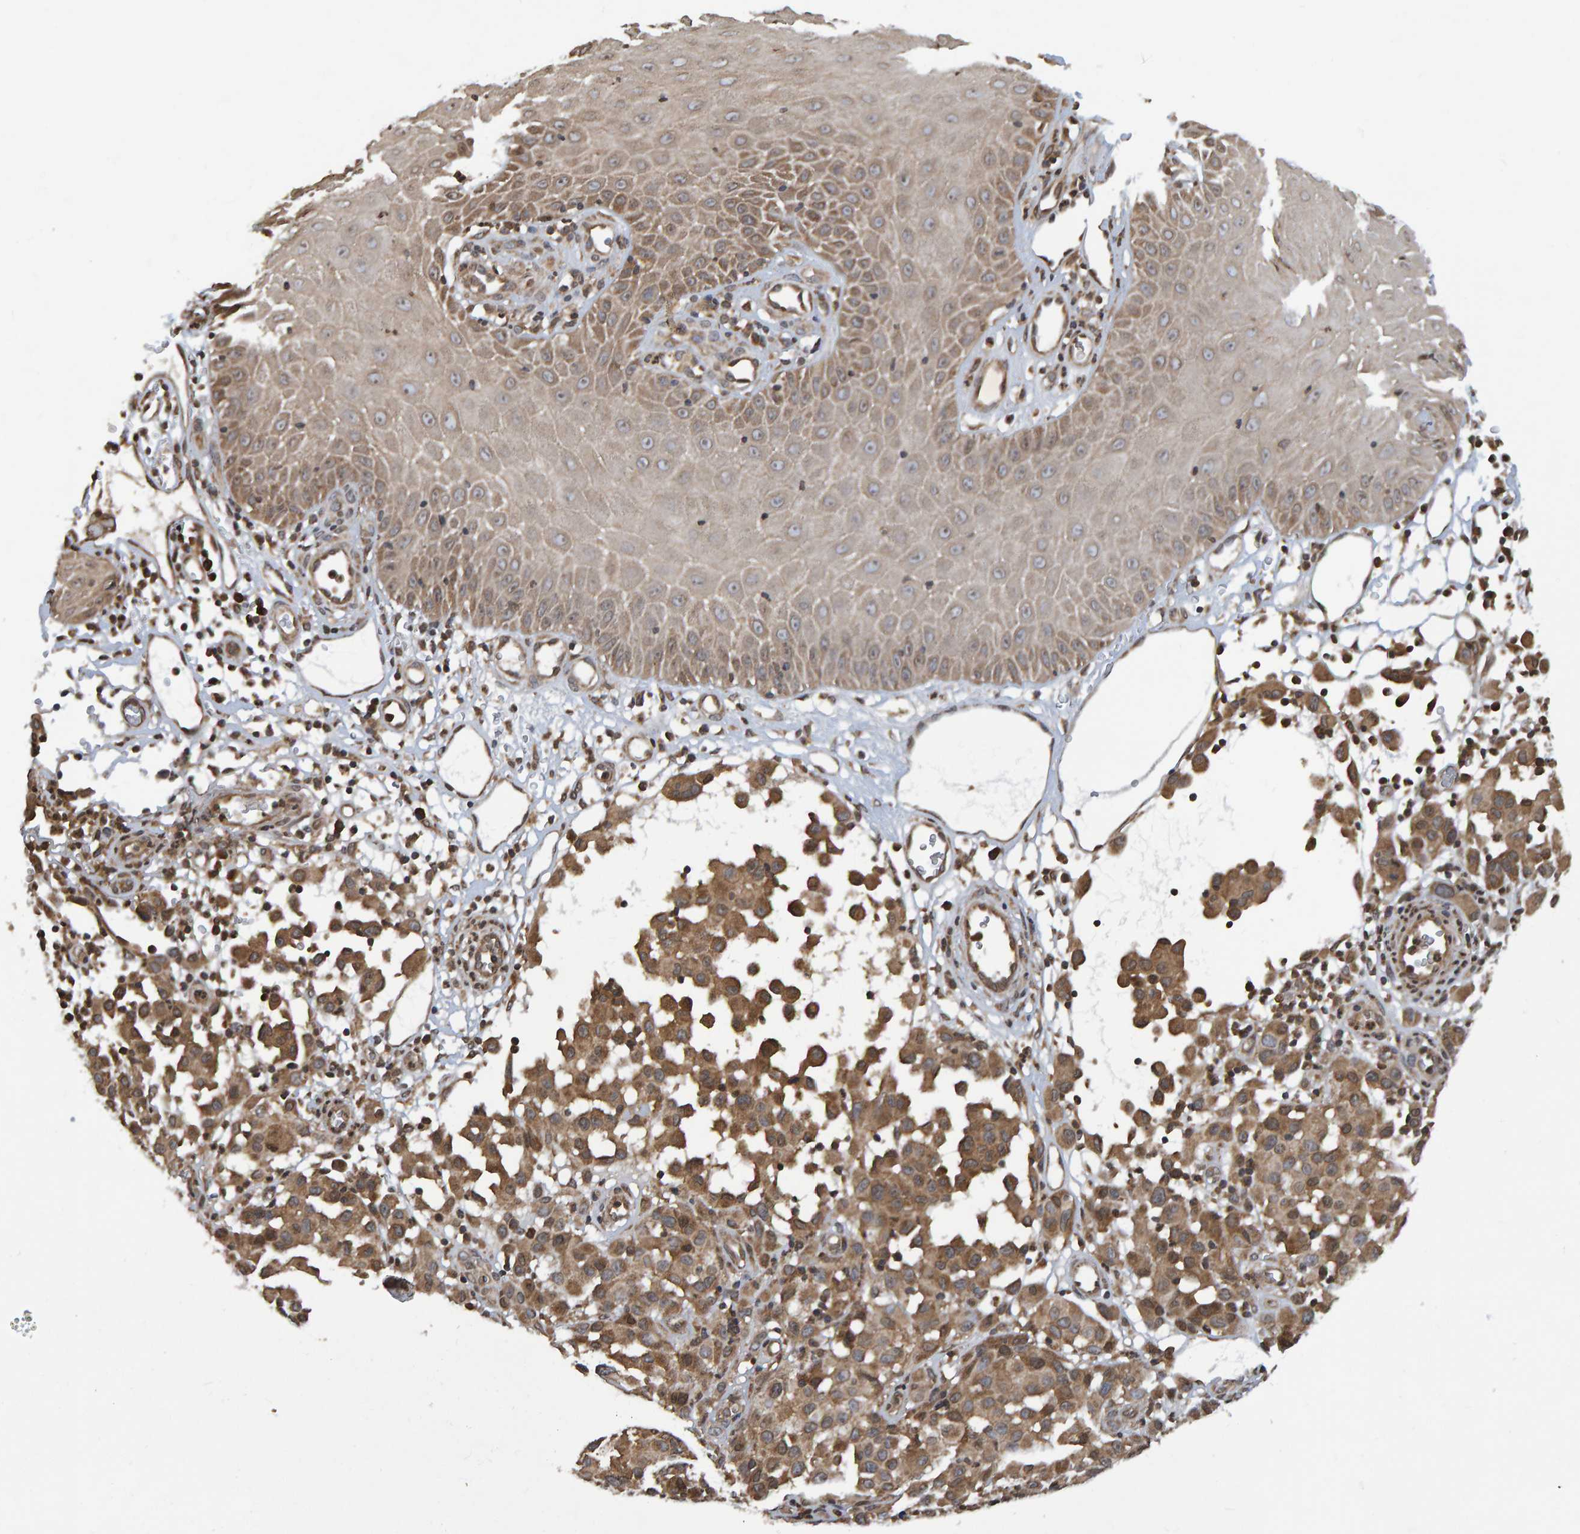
{"staining": {"intensity": "moderate", "quantity": ">75%", "location": "cytoplasmic/membranous"}, "tissue": "melanoma", "cell_type": "Tumor cells", "image_type": "cancer", "snomed": [{"axis": "morphology", "description": "Malignant melanoma, NOS"}, {"axis": "topography", "description": "Skin"}], "caption": "IHC staining of melanoma, which demonstrates medium levels of moderate cytoplasmic/membranous staining in approximately >75% of tumor cells indicating moderate cytoplasmic/membranous protein staining. The staining was performed using DAB (brown) for protein detection and nuclei were counterstained in hematoxylin (blue).", "gene": "GAB2", "patient": {"sex": "female", "age": 21}}